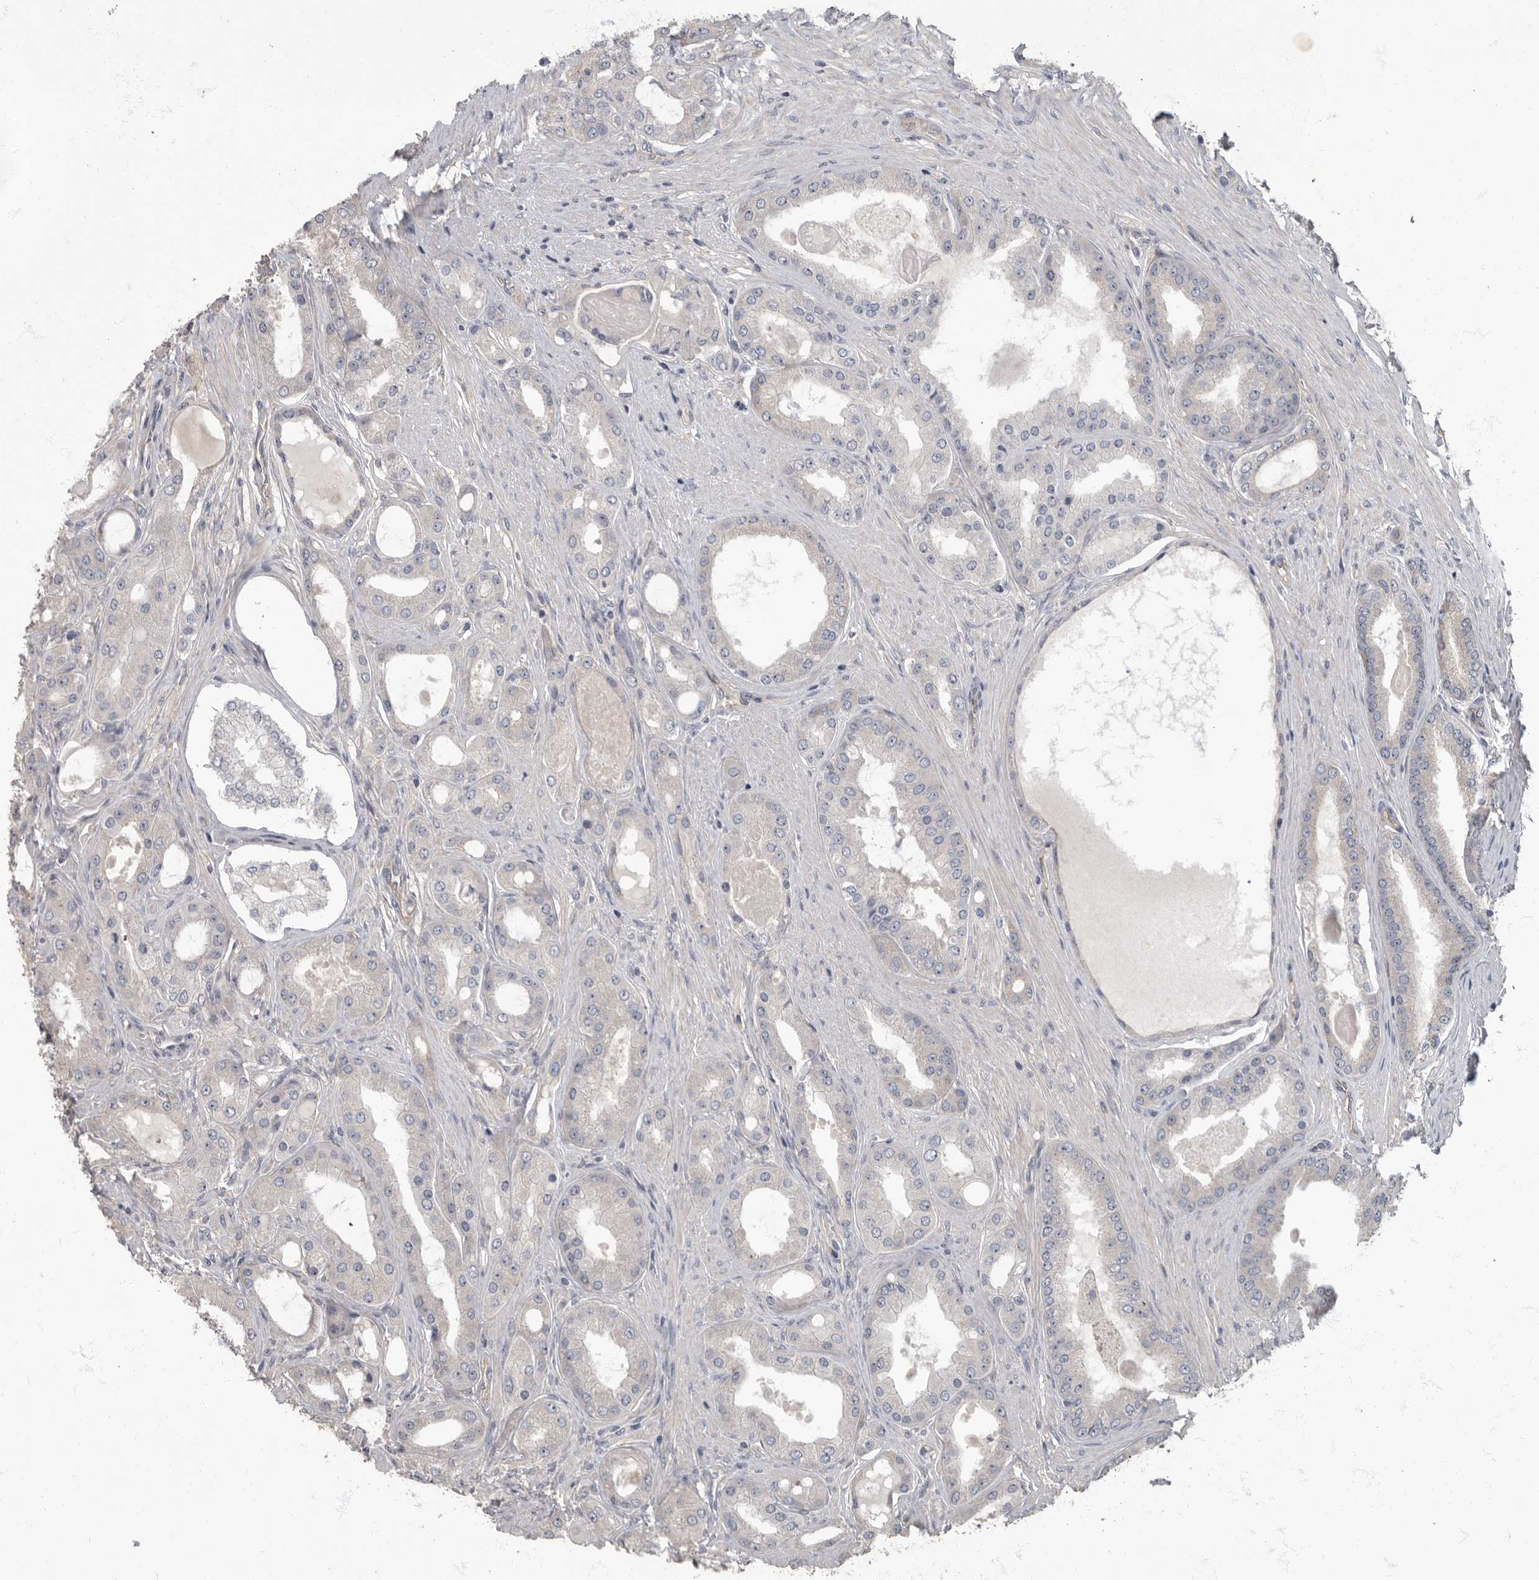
{"staining": {"intensity": "negative", "quantity": "none", "location": "none"}, "tissue": "prostate cancer", "cell_type": "Tumor cells", "image_type": "cancer", "snomed": [{"axis": "morphology", "description": "Adenocarcinoma, High grade"}, {"axis": "topography", "description": "Prostate"}], "caption": "Protein analysis of prostate cancer (high-grade adenocarcinoma) displays no significant positivity in tumor cells.", "gene": "PDK1", "patient": {"sex": "male", "age": 60}}